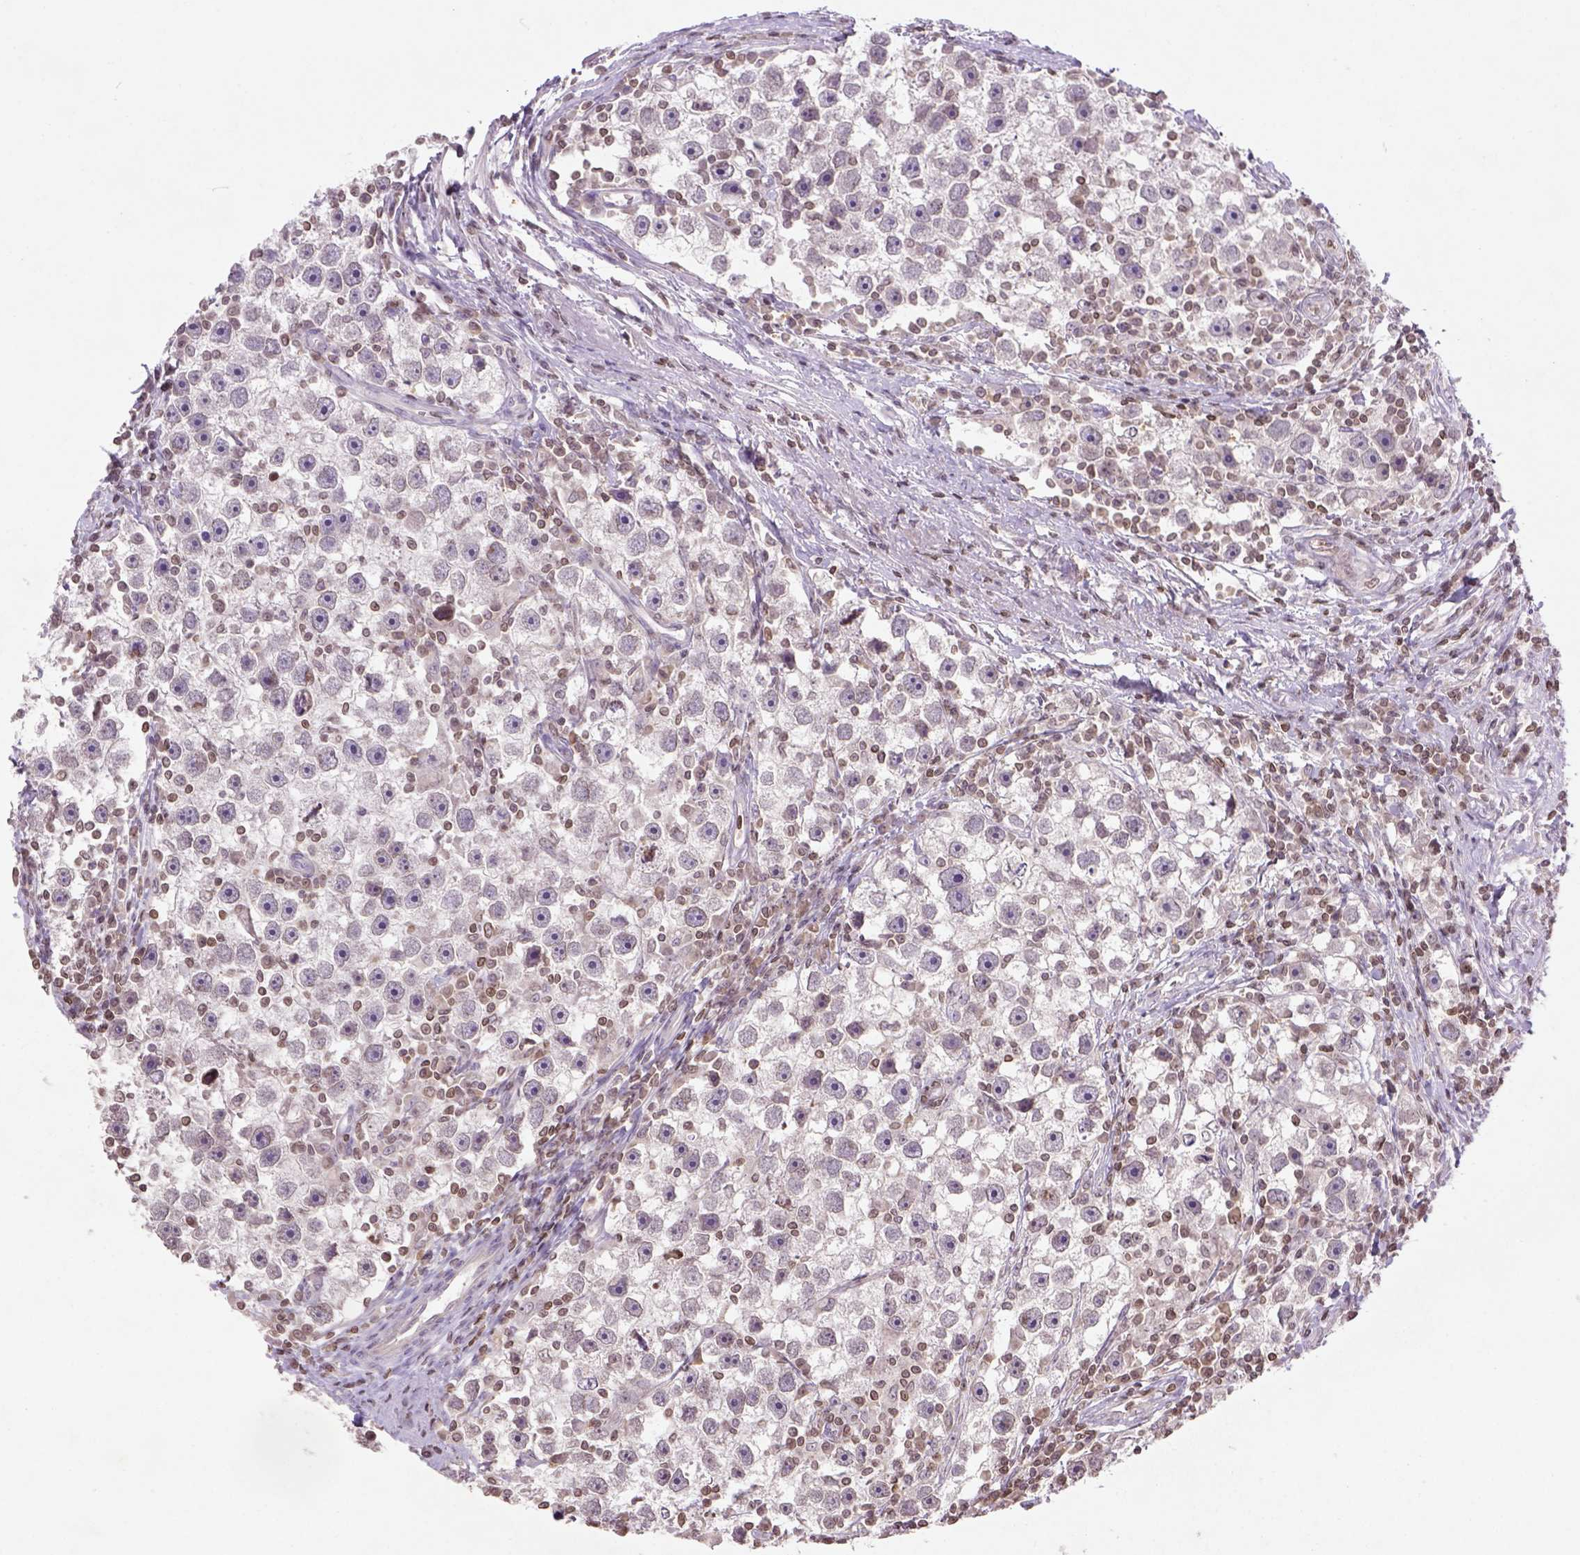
{"staining": {"intensity": "negative", "quantity": "none", "location": "none"}, "tissue": "testis cancer", "cell_type": "Tumor cells", "image_type": "cancer", "snomed": [{"axis": "morphology", "description": "Seminoma, NOS"}, {"axis": "topography", "description": "Testis"}], "caption": "High magnification brightfield microscopy of seminoma (testis) stained with DAB (brown) and counterstained with hematoxylin (blue): tumor cells show no significant staining.", "gene": "NUDT3", "patient": {"sex": "male", "age": 30}}